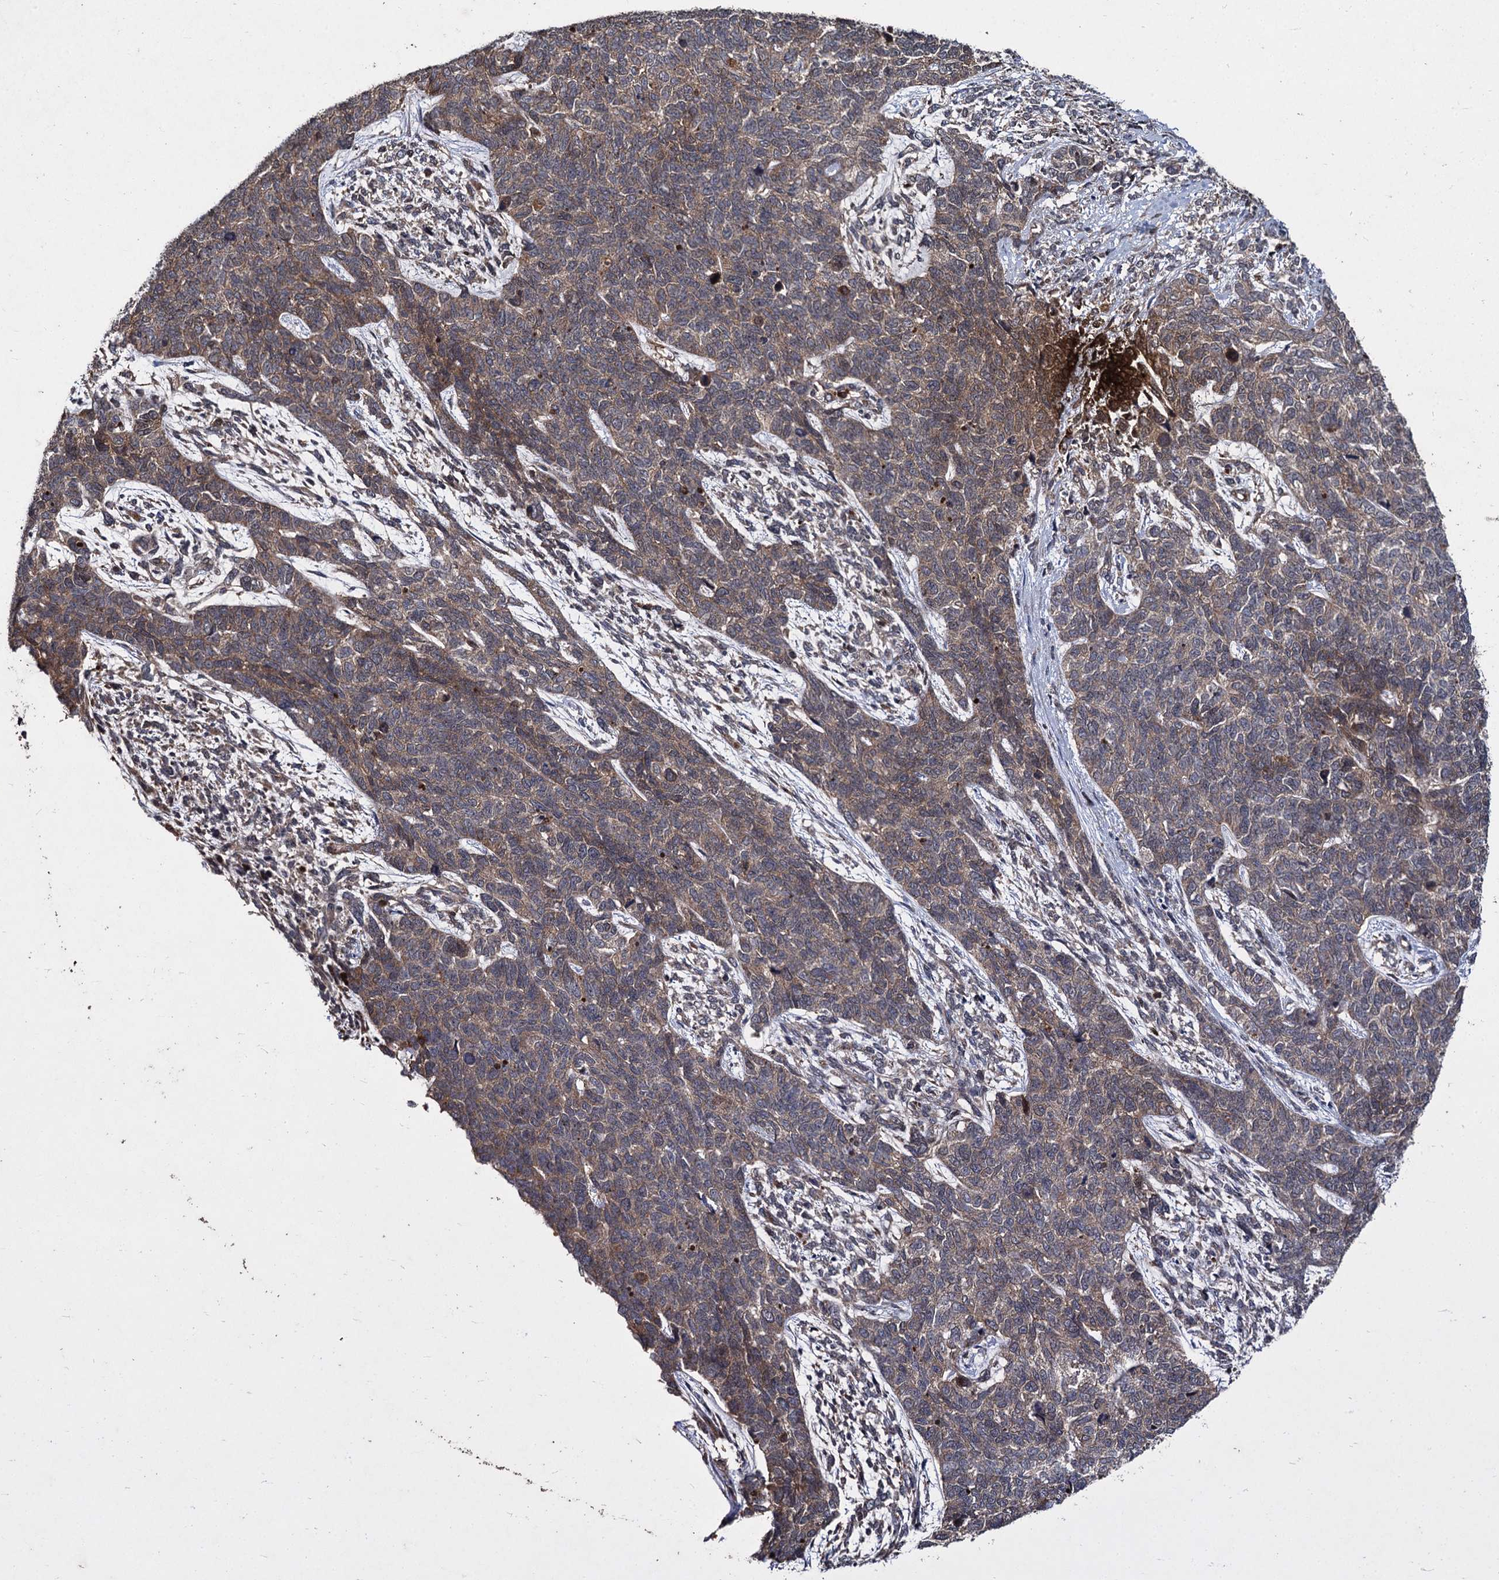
{"staining": {"intensity": "weak", "quantity": ">75%", "location": "cytoplasmic/membranous"}, "tissue": "cervical cancer", "cell_type": "Tumor cells", "image_type": "cancer", "snomed": [{"axis": "morphology", "description": "Squamous cell carcinoma, NOS"}, {"axis": "topography", "description": "Cervix"}], "caption": "Protein staining of squamous cell carcinoma (cervical) tissue demonstrates weak cytoplasmic/membranous expression in approximately >75% of tumor cells.", "gene": "BCL2L2", "patient": {"sex": "female", "age": 63}}